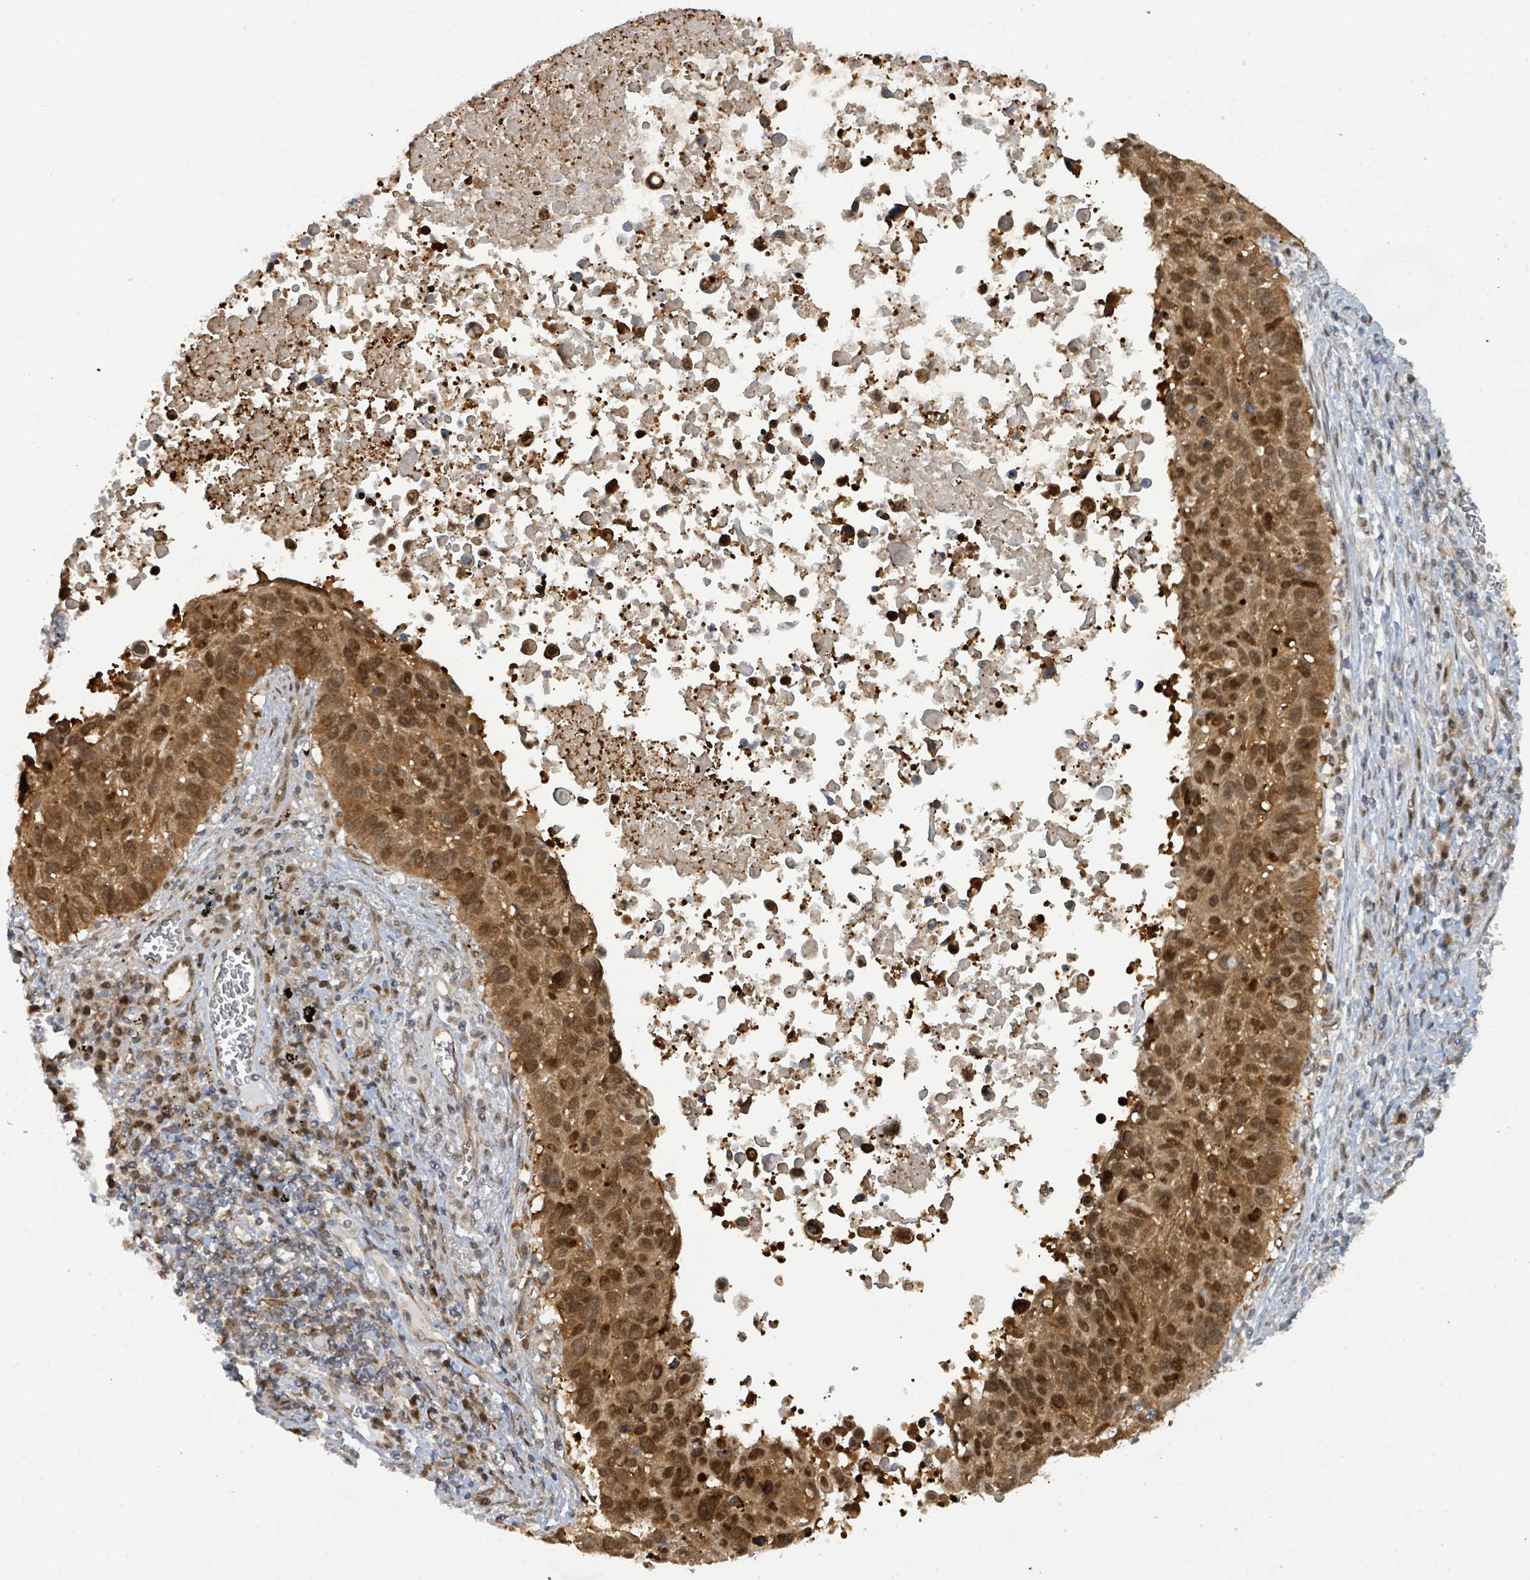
{"staining": {"intensity": "strong", "quantity": ">75%", "location": "cytoplasmic/membranous,nuclear"}, "tissue": "lung cancer", "cell_type": "Tumor cells", "image_type": "cancer", "snomed": [{"axis": "morphology", "description": "Squamous cell carcinoma, NOS"}, {"axis": "topography", "description": "Lung"}], "caption": "Human lung cancer stained with a protein marker displays strong staining in tumor cells.", "gene": "PSMB7", "patient": {"sex": "male", "age": 66}}